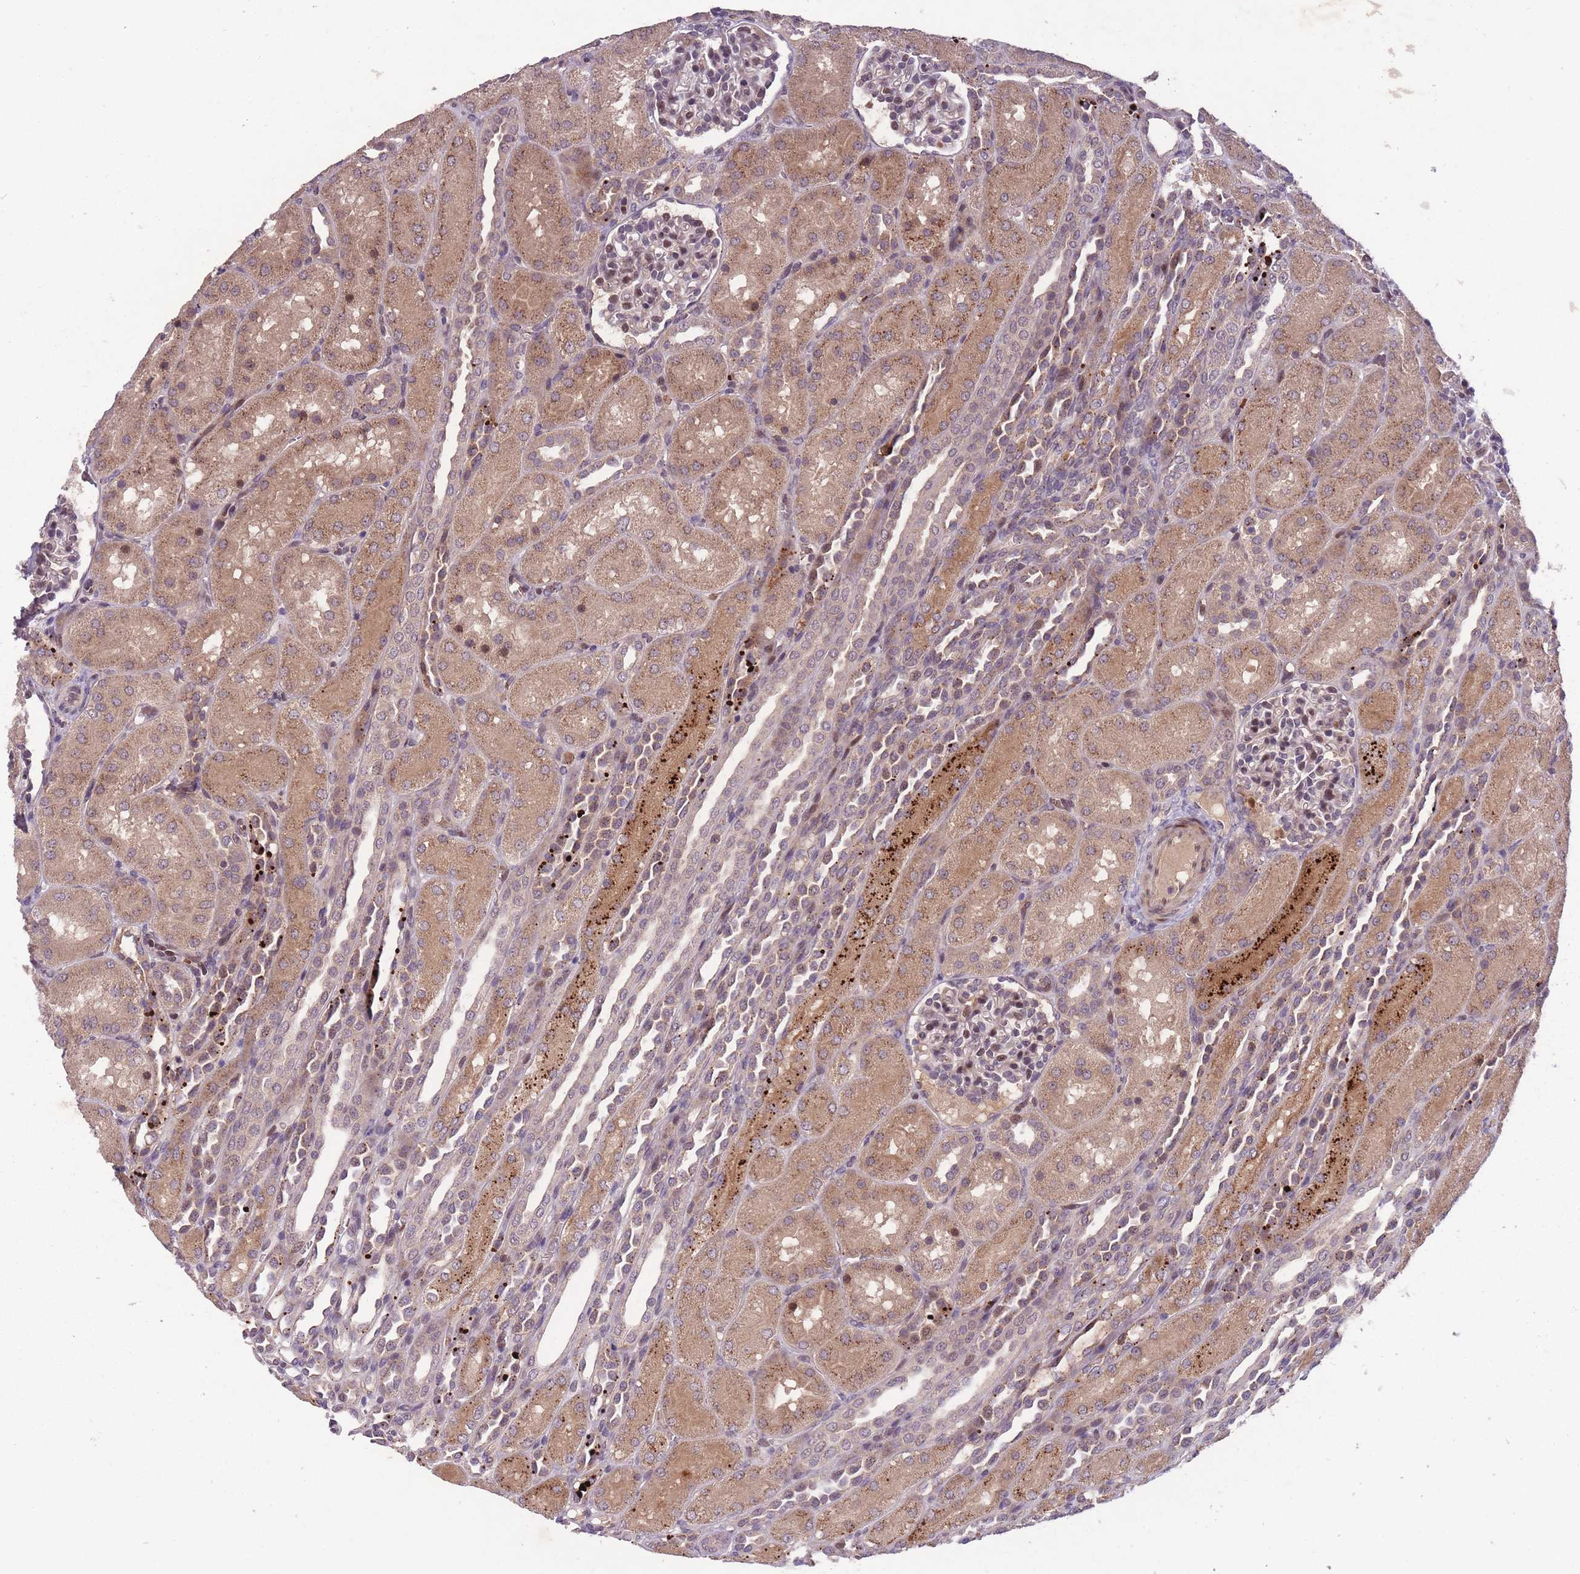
{"staining": {"intensity": "moderate", "quantity": "25%-75%", "location": "nuclear"}, "tissue": "kidney", "cell_type": "Cells in glomeruli", "image_type": "normal", "snomed": [{"axis": "morphology", "description": "Normal tissue, NOS"}, {"axis": "topography", "description": "Kidney"}], "caption": "Approximately 25%-75% of cells in glomeruli in normal kidney reveal moderate nuclear protein staining as visualized by brown immunohistochemical staining.", "gene": "SECTM1", "patient": {"sex": "male", "age": 1}}